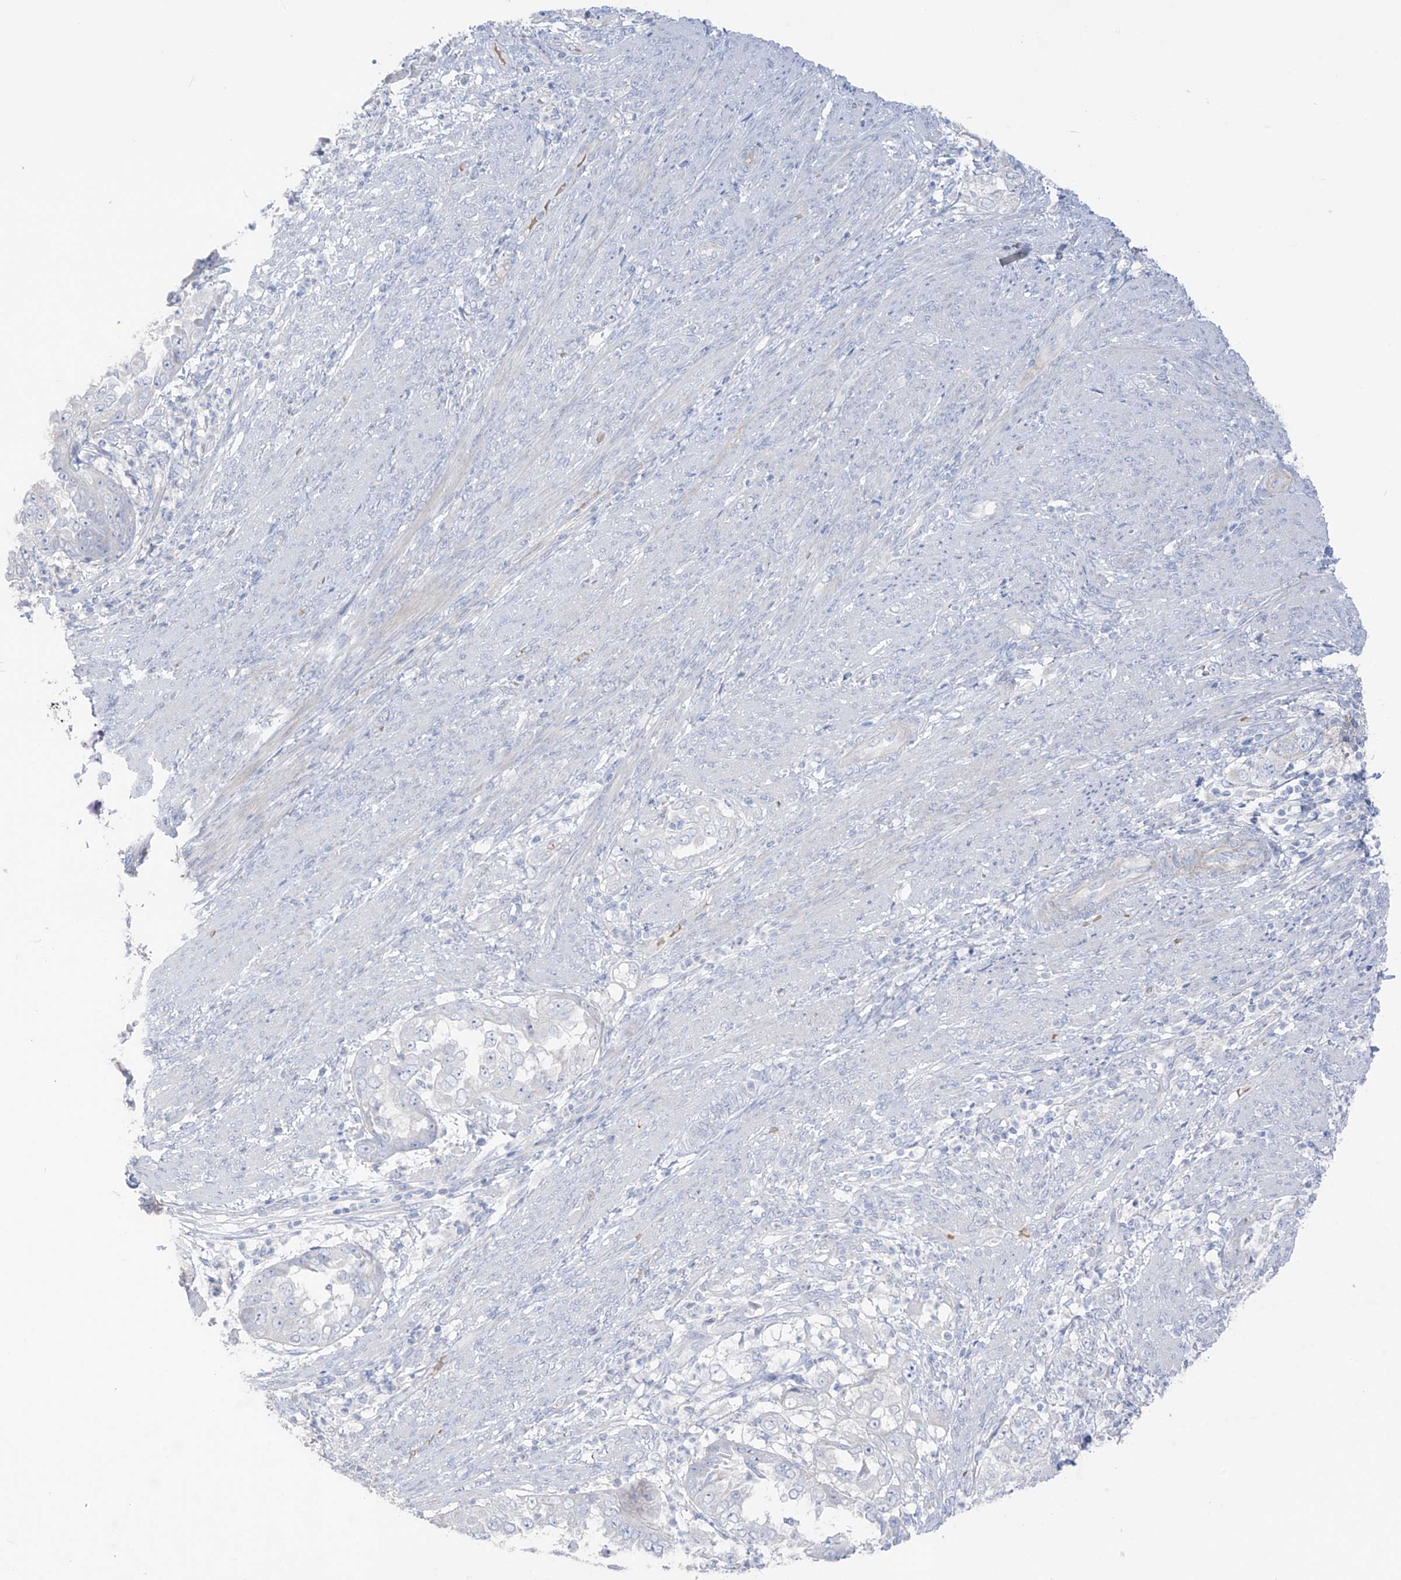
{"staining": {"intensity": "negative", "quantity": "none", "location": "none"}, "tissue": "endometrial cancer", "cell_type": "Tumor cells", "image_type": "cancer", "snomed": [{"axis": "morphology", "description": "Adenocarcinoma, NOS"}, {"axis": "topography", "description": "Endometrium"}], "caption": "The IHC micrograph has no significant expression in tumor cells of adenocarcinoma (endometrial) tissue.", "gene": "ASPRV1", "patient": {"sex": "female", "age": 85}}